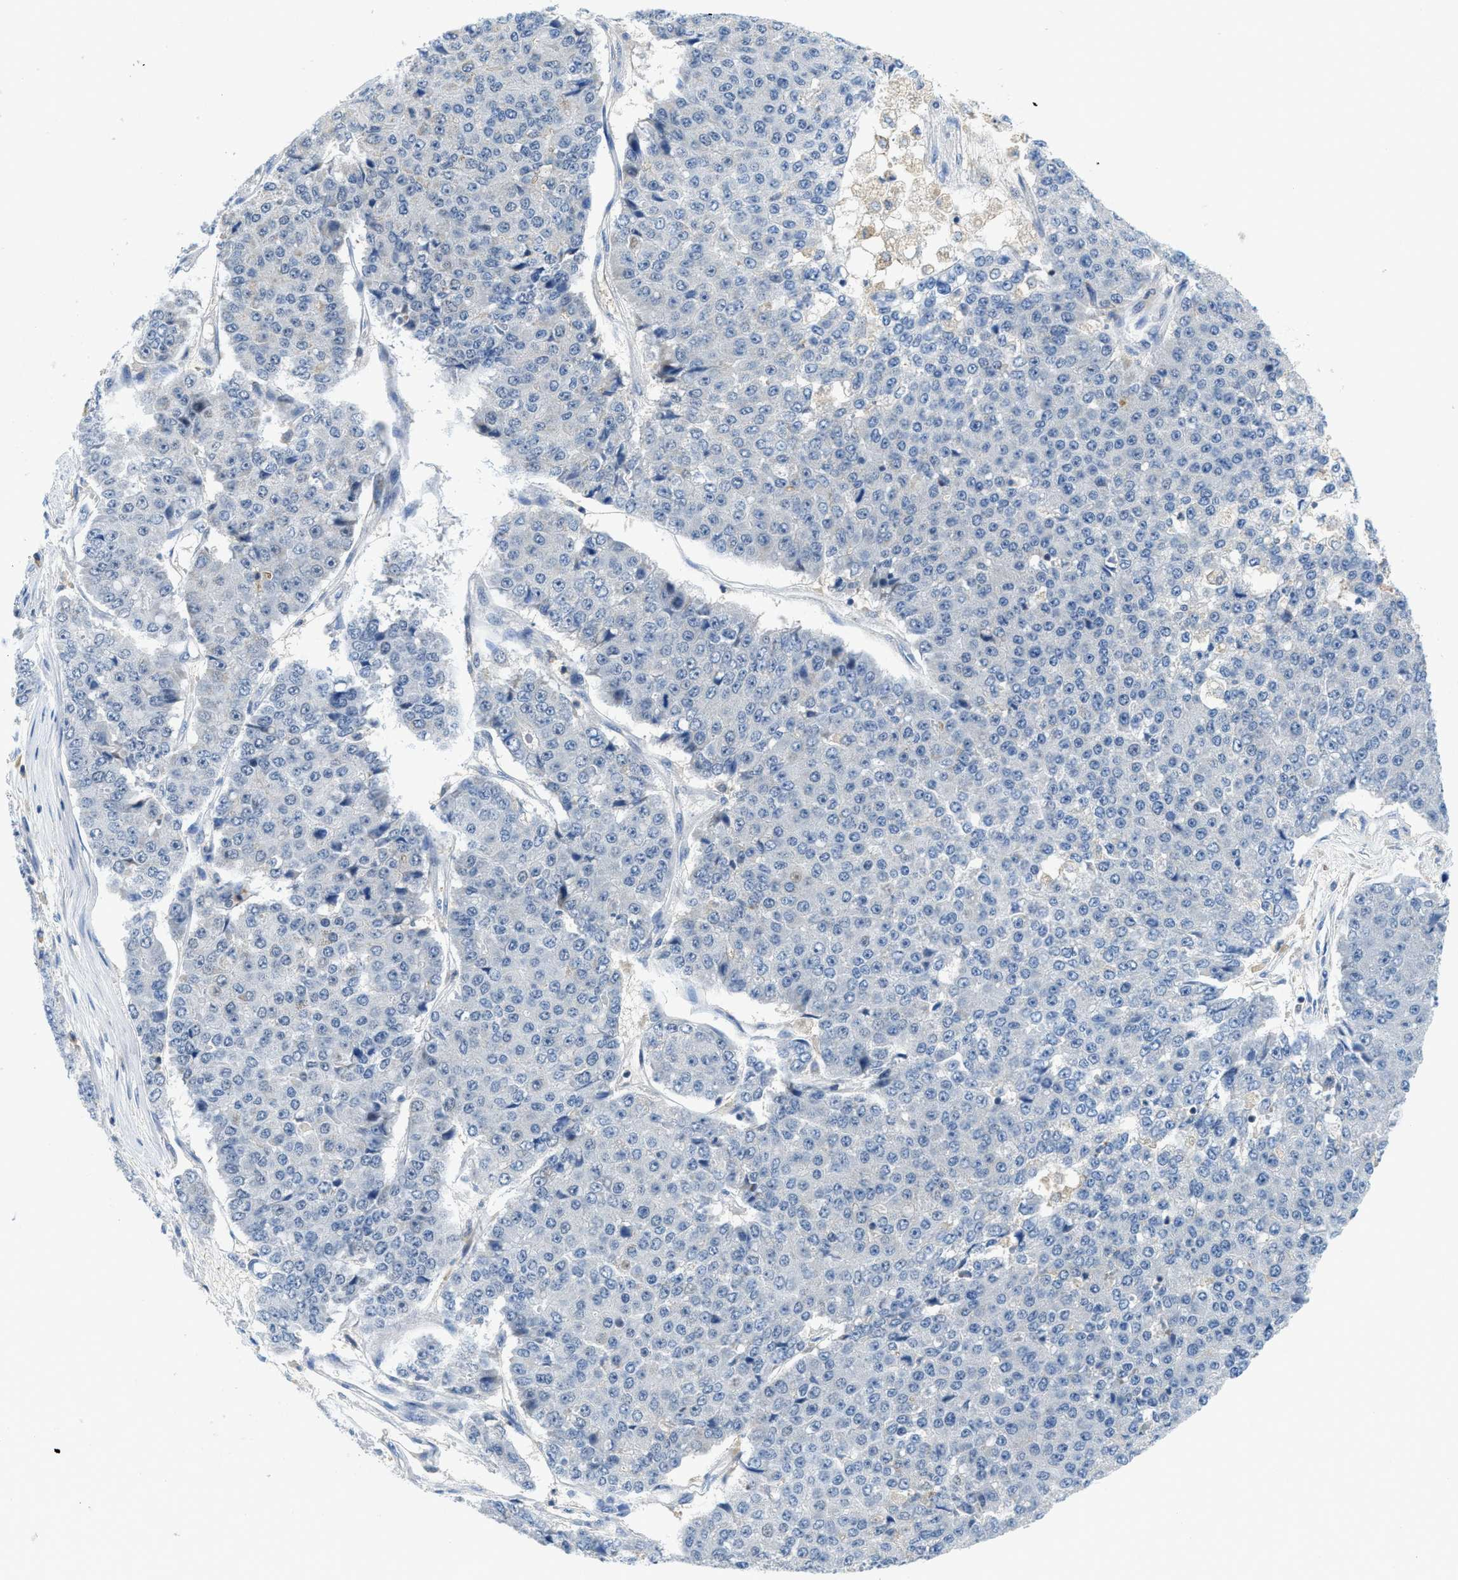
{"staining": {"intensity": "negative", "quantity": "none", "location": "none"}, "tissue": "pancreatic cancer", "cell_type": "Tumor cells", "image_type": "cancer", "snomed": [{"axis": "morphology", "description": "Adenocarcinoma, NOS"}, {"axis": "topography", "description": "Pancreas"}], "caption": "IHC image of neoplastic tissue: pancreatic adenocarcinoma stained with DAB exhibits no significant protein staining in tumor cells.", "gene": "FAM151A", "patient": {"sex": "male", "age": 50}}